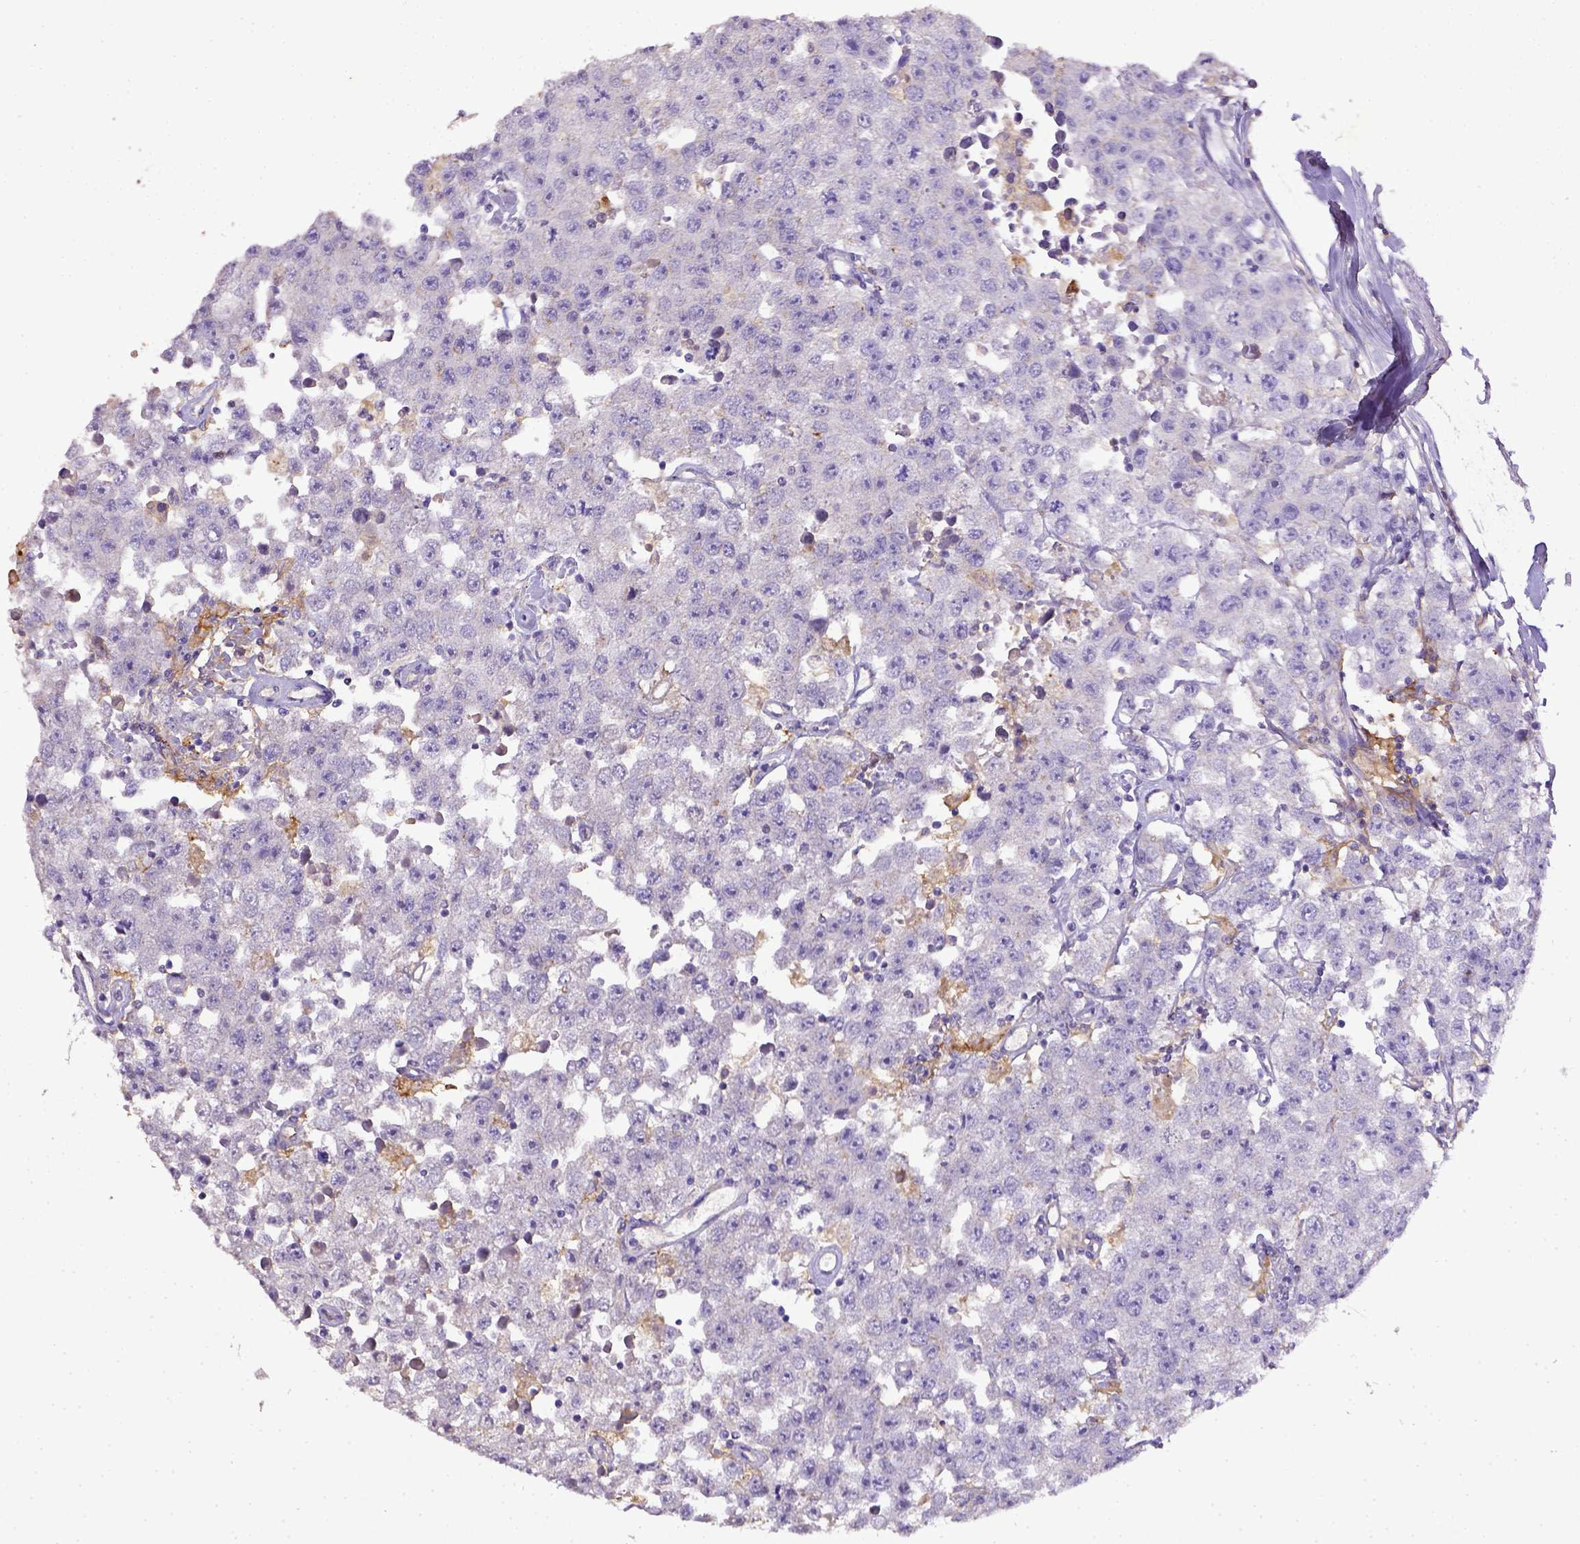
{"staining": {"intensity": "negative", "quantity": "none", "location": "none"}, "tissue": "testis cancer", "cell_type": "Tumor cells", "image_type": "cancer", "snomed": [{"axis": "morphology", "description": "Seminoma, NOS"}, {"axis": "topography", "description": "Testis"}], "caption": "Tumor cells are negative for brown protein staining in testis cancer (seminoma).", "gene": "CD40", "patient": {"sex": "male", "age": 52}}